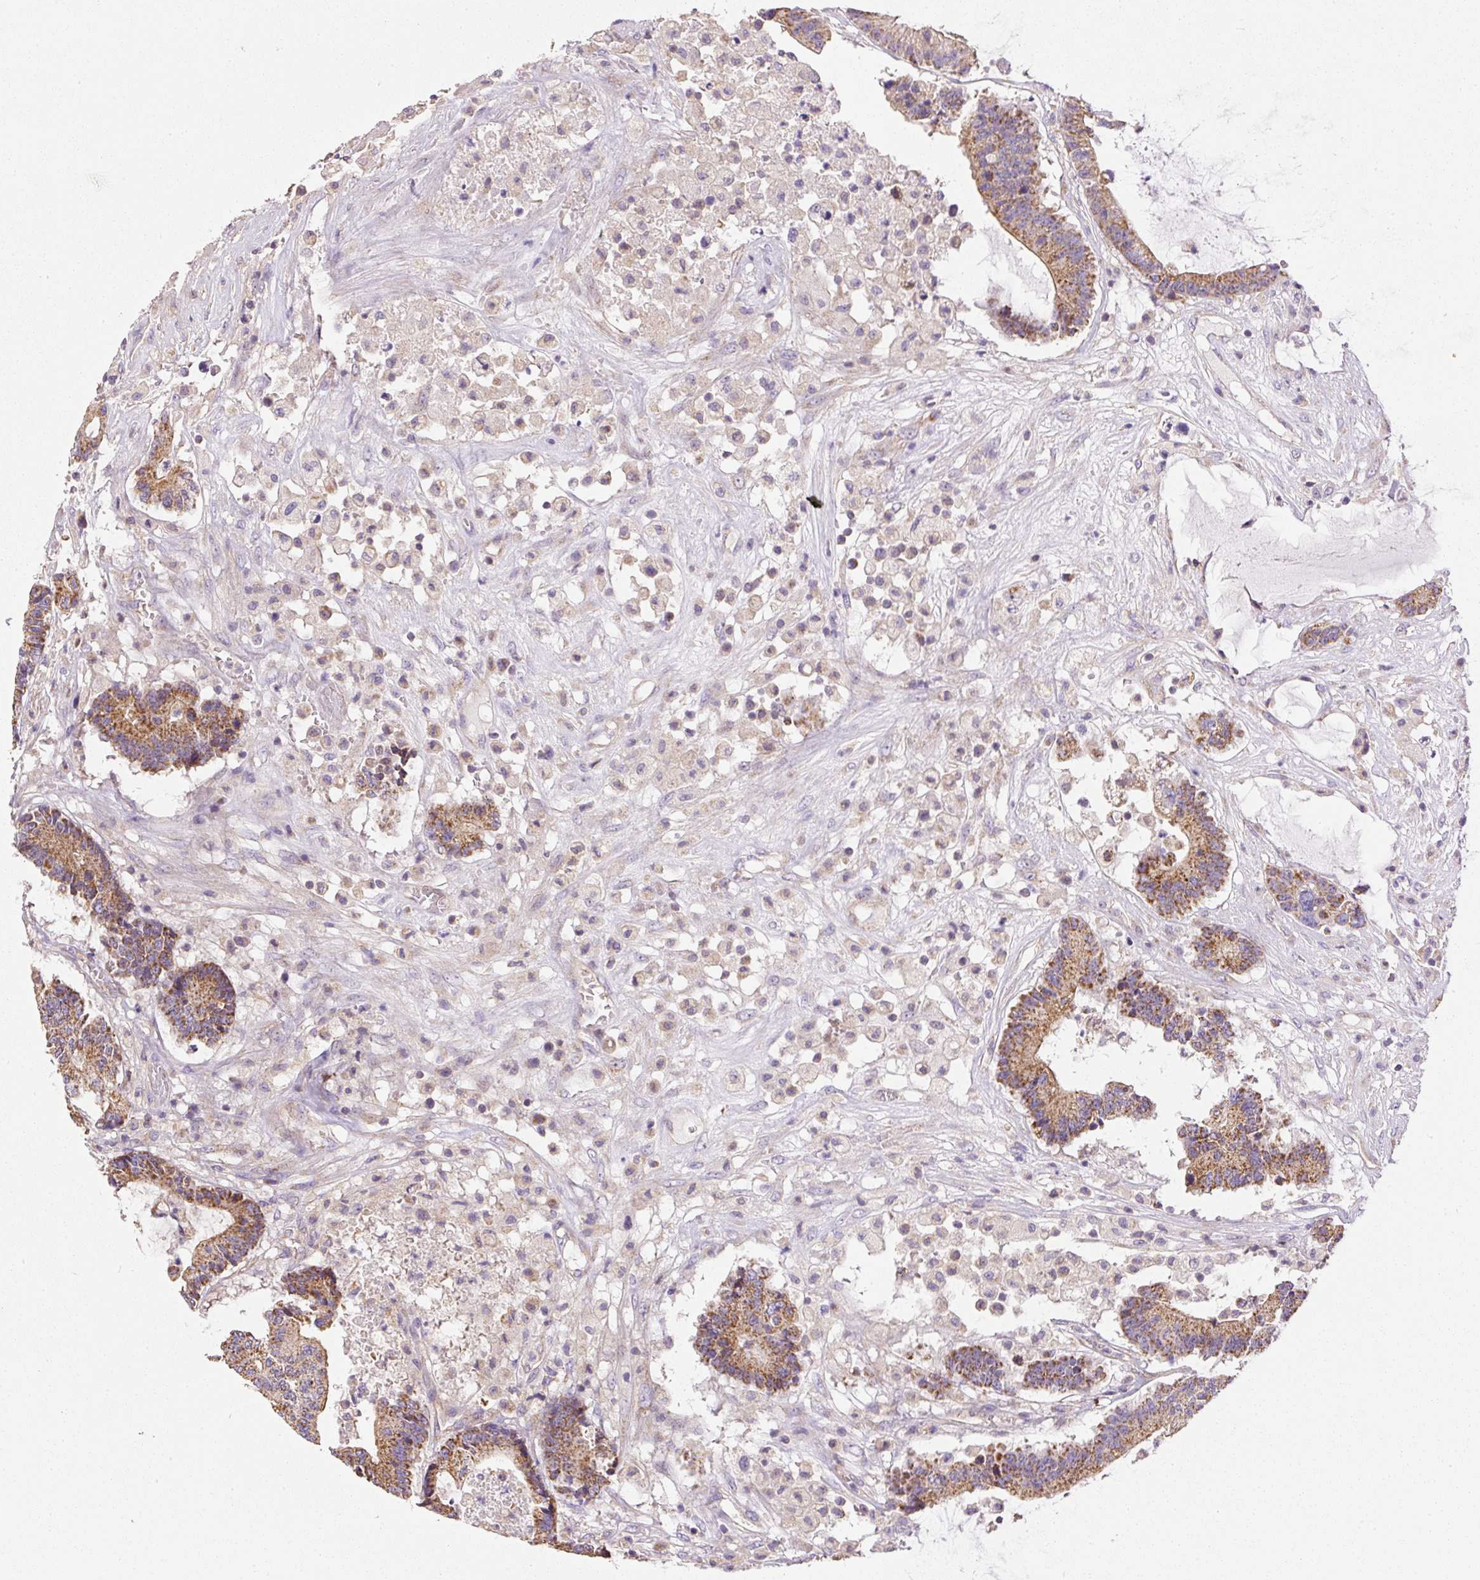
{"staining": {"intensity": "moderate", "quantity": ">75%", "location": "cytoplasmic/membranous"}, "tissue": "colorectal cancer", "cell_type": "Tumor cells", "image_type": "cancer", "snomed": [{"axis": "morphology", "description": "Adenocarcinoma, NOS"}, {"axis": "topography", "description": "Colon"}], "caption": "Immunohistochemistry (IHC) (DAB (3,3'-diaminobenzidine)) staining of colorectal cancer exhibits moderate cytoplasmic/membranous protein staining in approximately >75% of tumor cells. The protein of interest is stained brown, and the nuclei are stained in blue (DAB (3,3'-diaminobenzidine) IHC with brightfield microscopy, high magnification).", "gene": "NDUFAF2", "patient": {"sex": "female", "age": 84}}